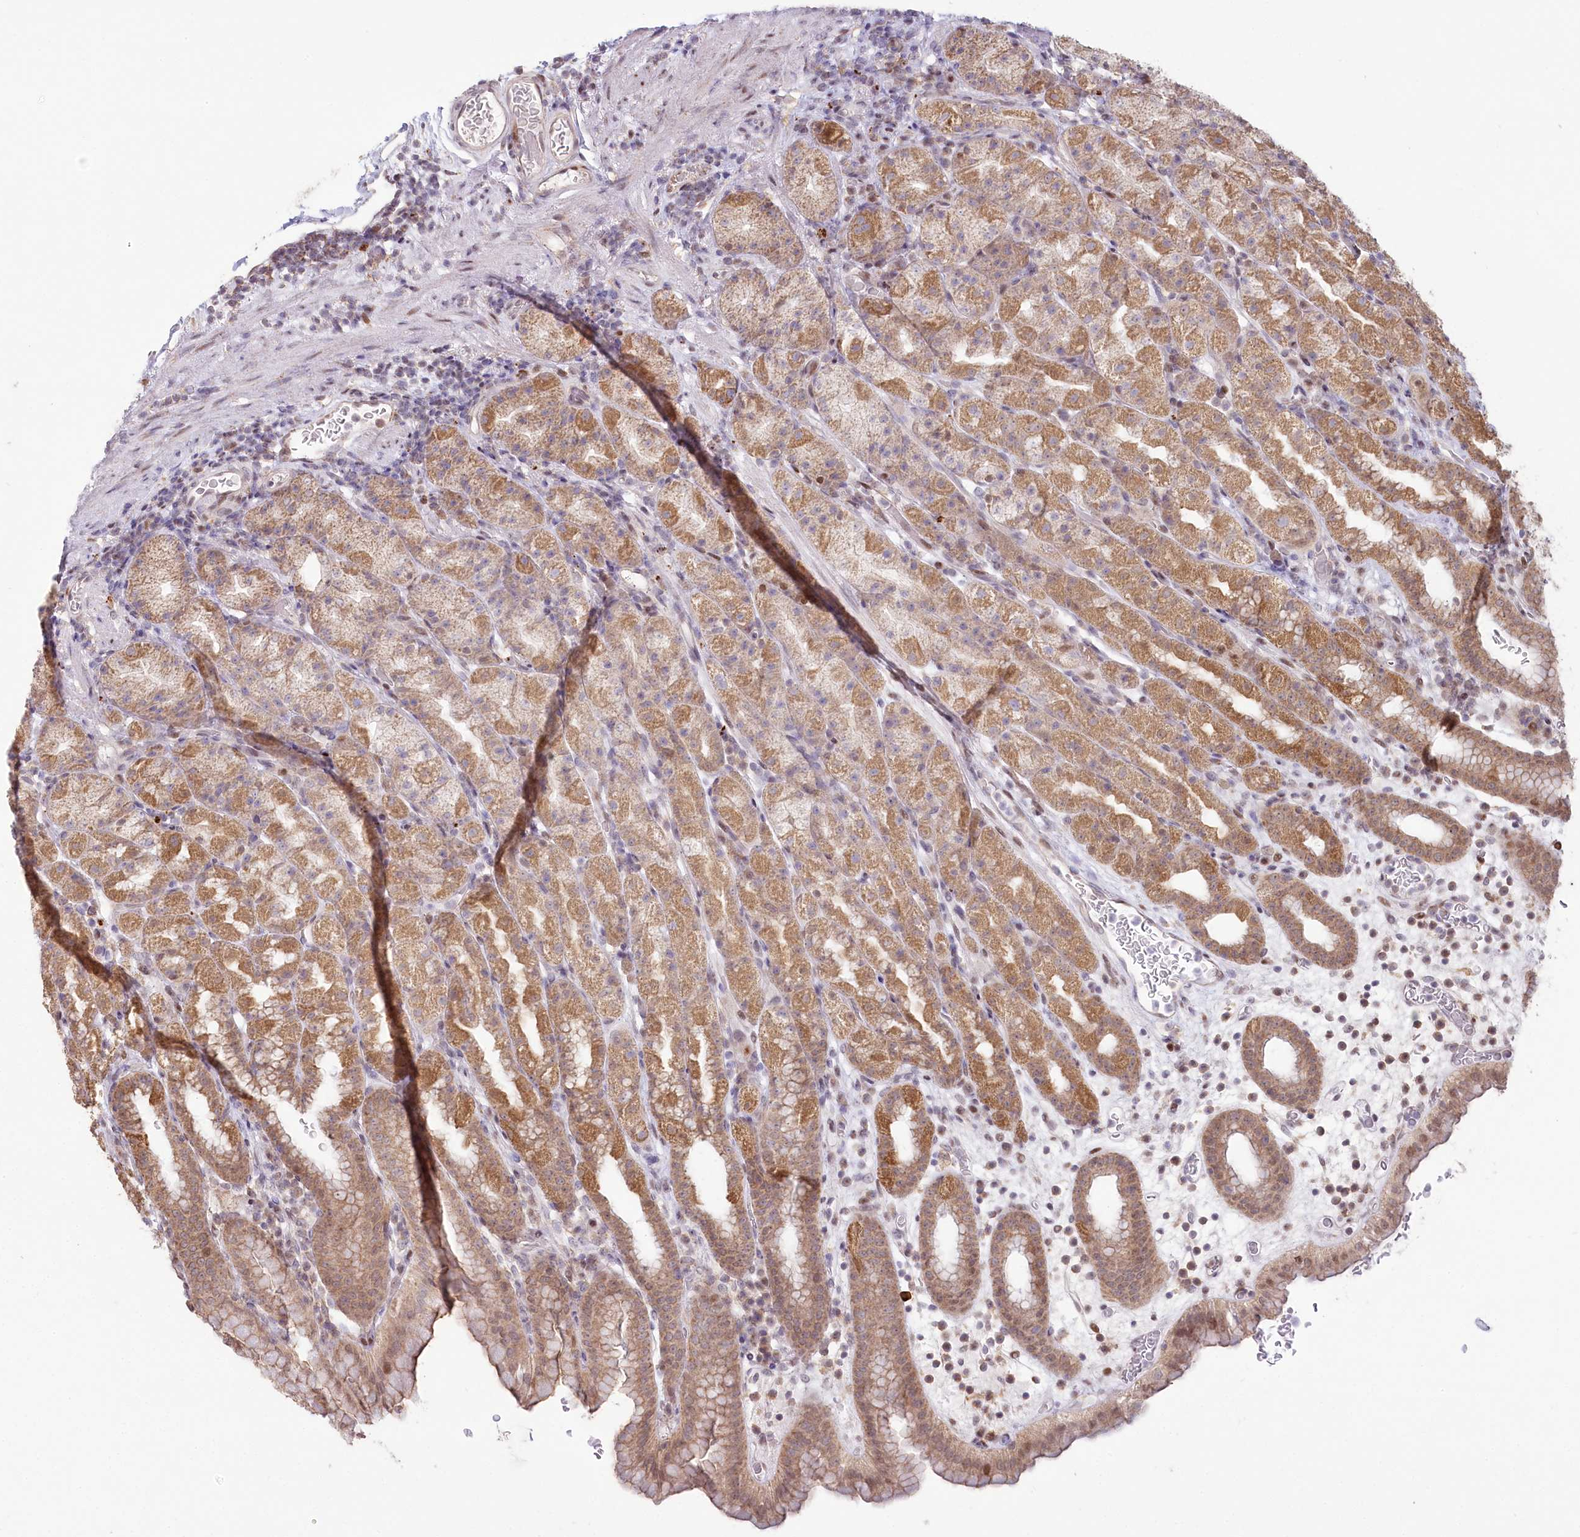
{"staining": {"intensity": "moderate", "quantity": ">75%", "location": "cytoplasmic/membranous"}, "tissue": "stomach", "cell_type": "Glandular cells", "image_type": "normal", "snomed": [{"axis": "morphology", "description": "Normal tissue, NOS"}, {"axis": "topography", "description": "Stomach, upper"}], "caption": "Immunohistochemical staining of benign human stomach shows >75% levels of moderate cytoplasmic/membranous protein staining in about >75% of glandular cells.", "gene": "PYURF", "patient": {"sex": "male", "age": 68}}